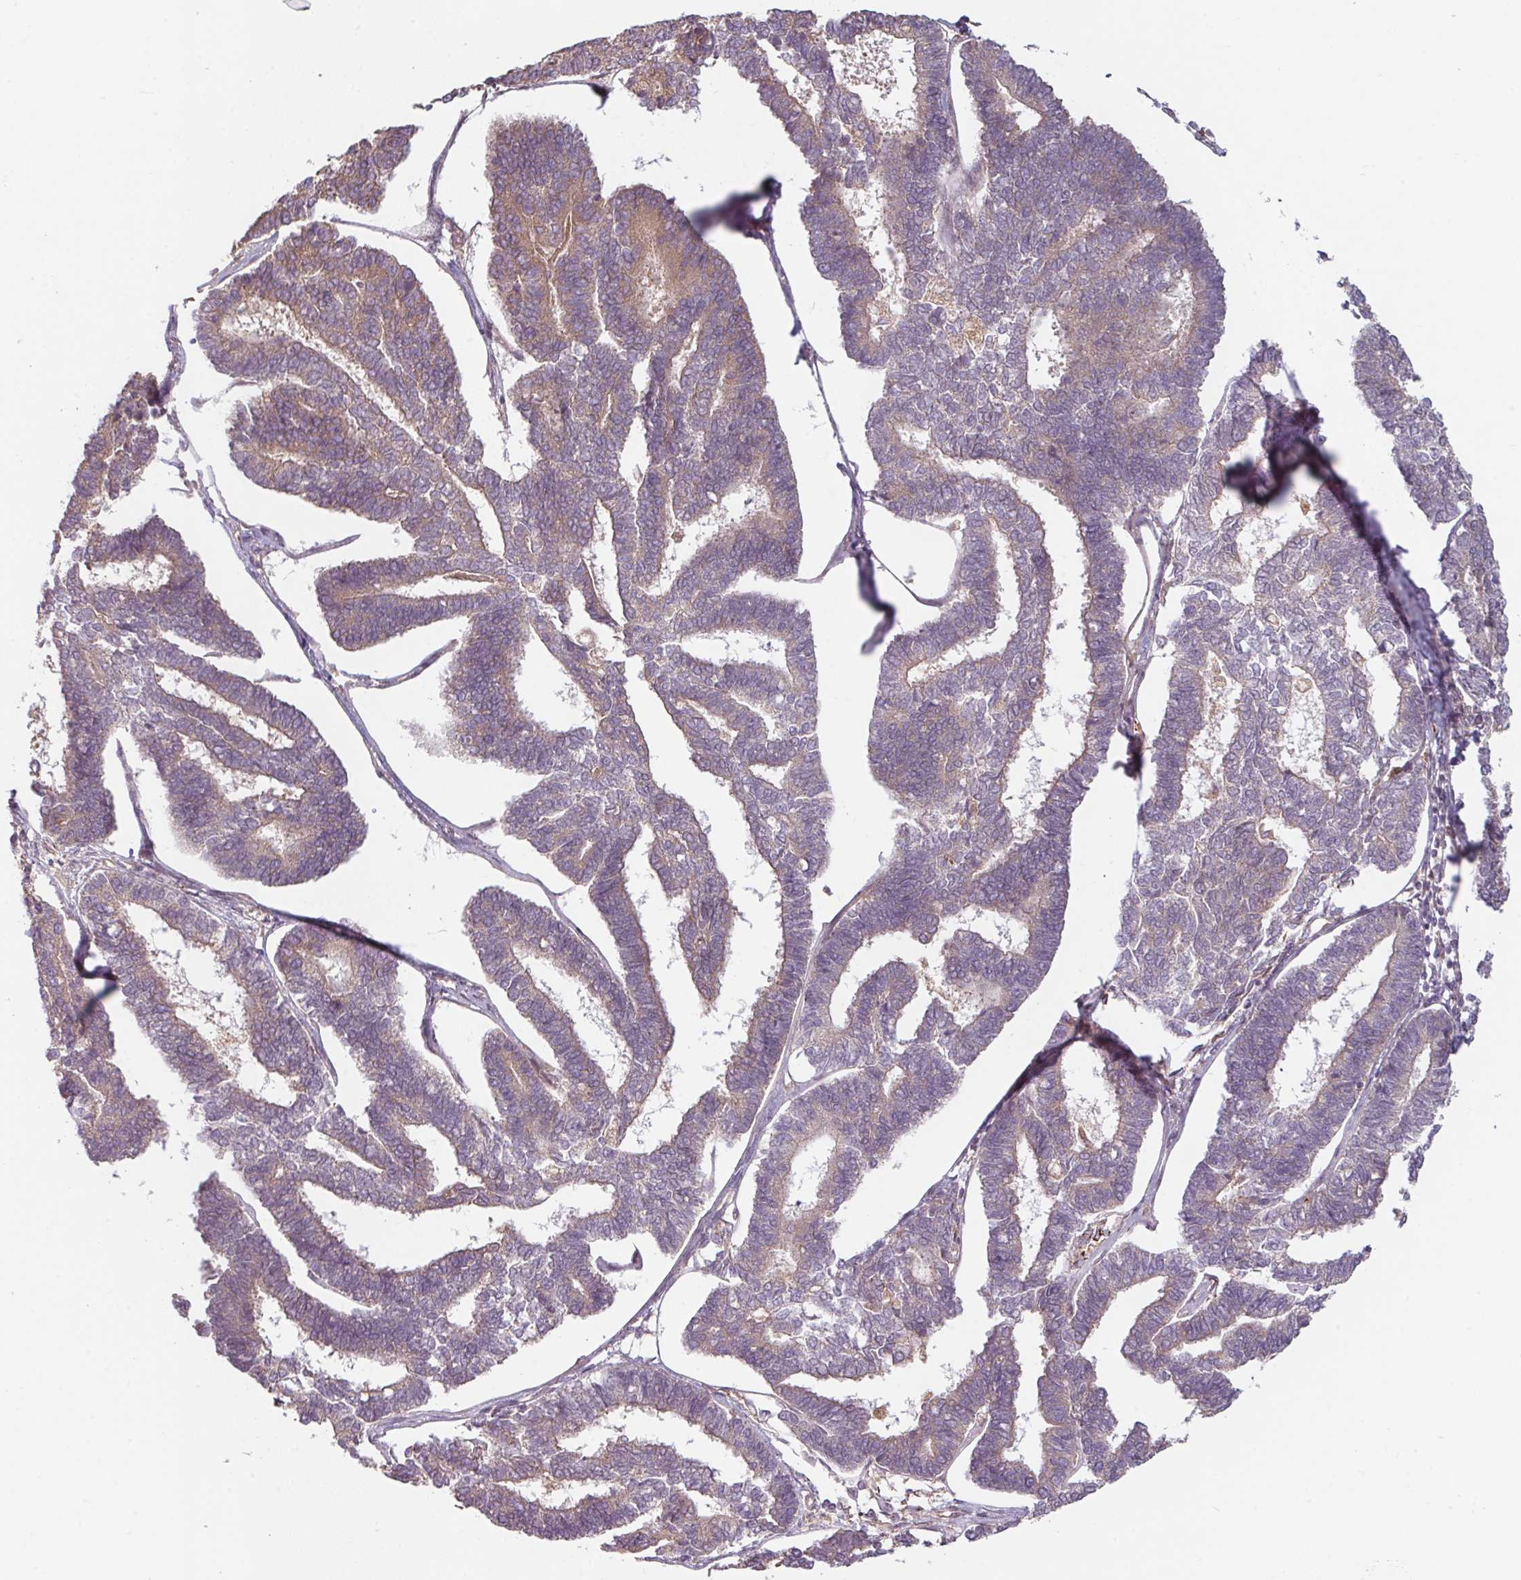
{"staining": {"intensity": "moderate", "quantity": "25%-75%", "location": "cytoplasmic/membranous"}, "tissue": "endometrial cancer", "cell_type": "Tumor cells", "image_type": "cancer", "snomed": [{"axis": "morphology", "description": "Adenocarcinoma, NOS"}, {"axis": "topography", "description": "Endometrium"}], "caption": "Endometrial cancer stained with a brown dye demonstrates moderate cytoplasmic/membranous positive positivity in approximately 25%-75% of tumor cells.", "gene": "RNF31", "patient": {"sex": "female", "age": 70}}